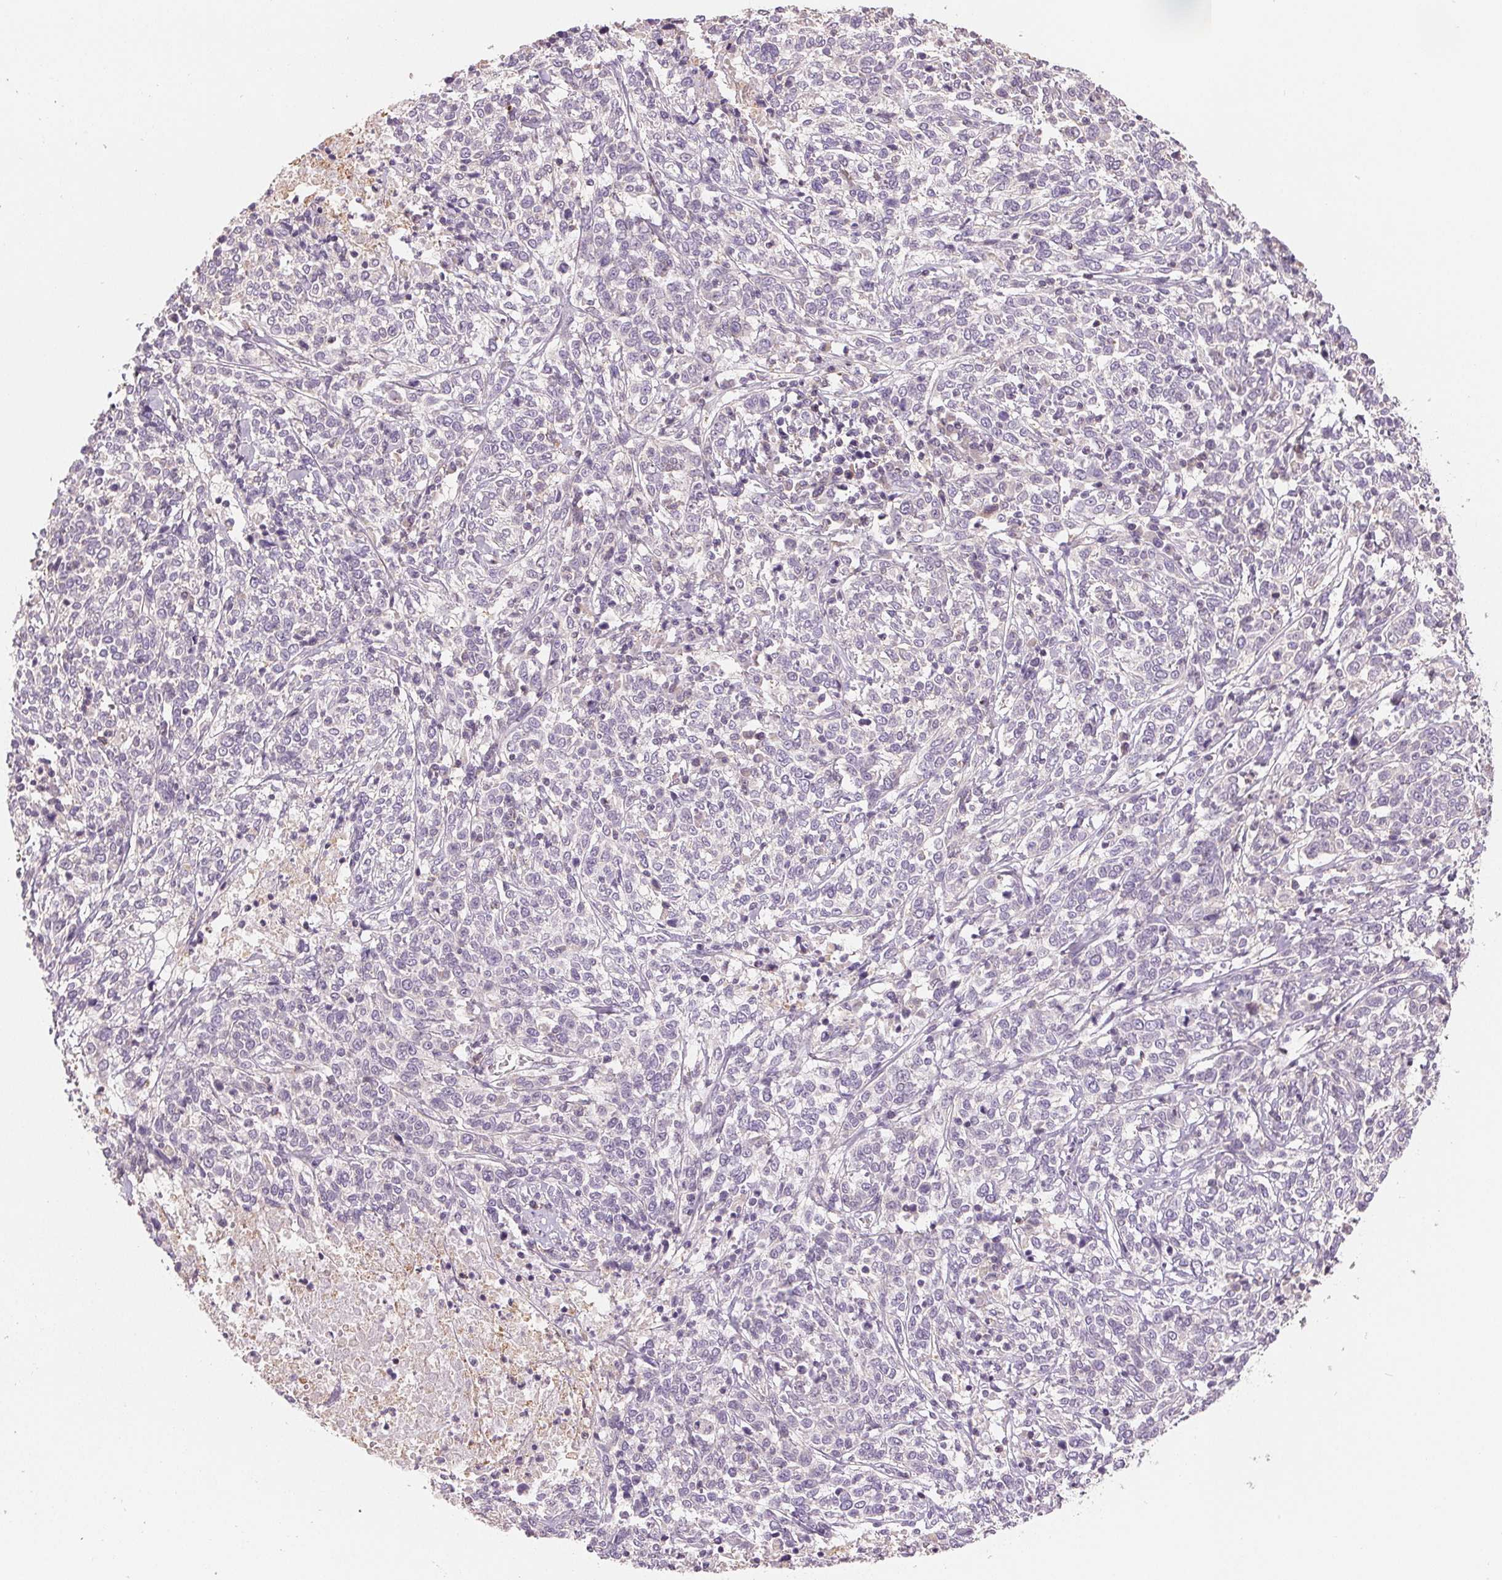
{"staining": {"intensity": "negative", "quantity": "none", "location": "none"}, "tissue": "cervical cancer", "cell_type": "Tumor cells", "image_type": "cancer", "snomed": [{"axis": "morphology", "description": "Squamous cell carcinoma, NOS"}, {"axis": "topography", "description": "Cervix"}], "caption": "Cervical squamous cell carcinoma was stained to show a protein in brown. There is no significant staining in tumor cells.", "gene": "VTCN1", "patient": {"sex": "female", "age": 46}}